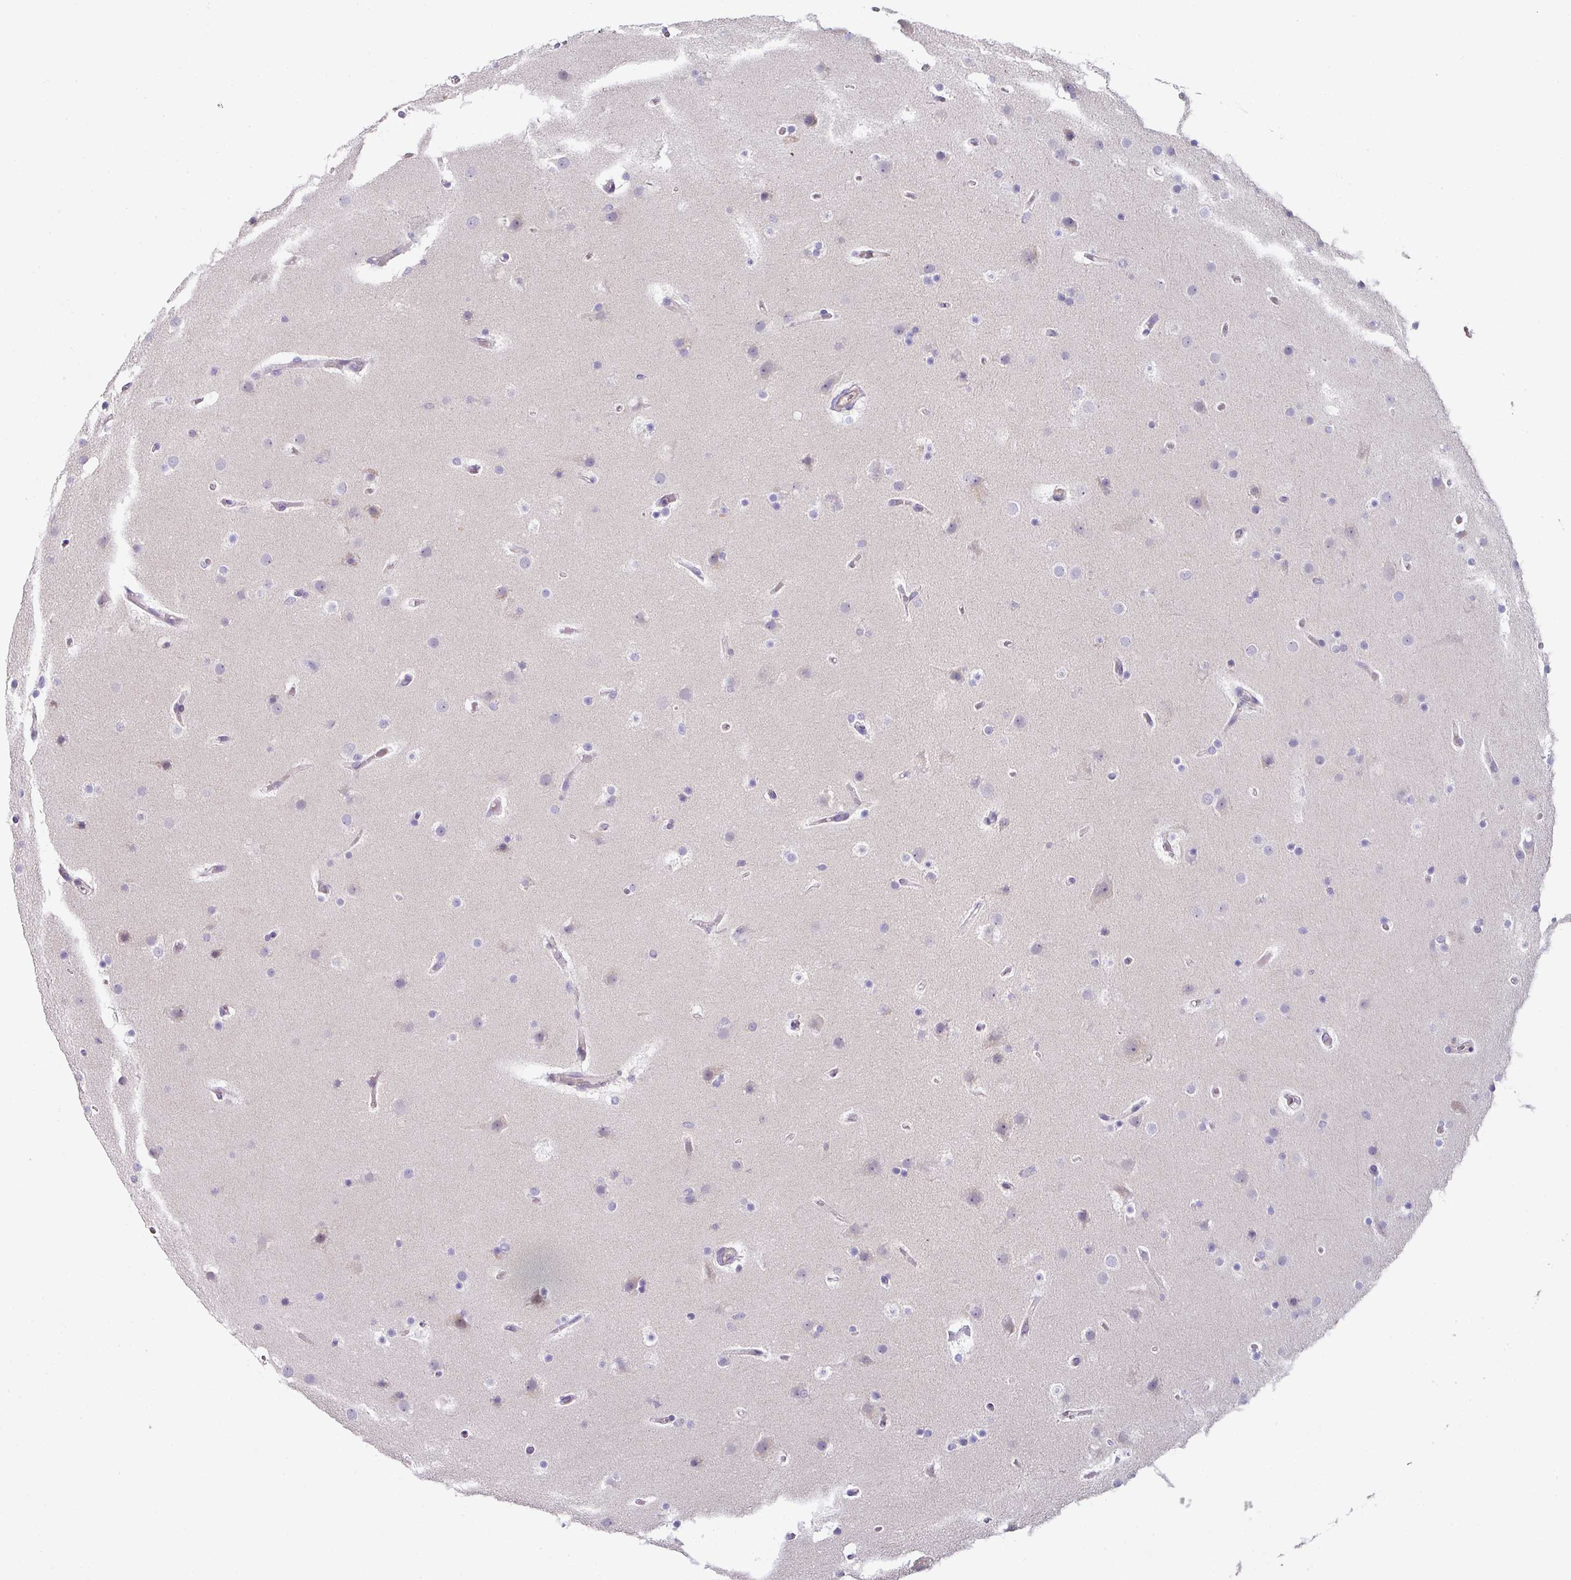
{"staining": {"intensity": "negative", "quantity": "none", "location": "none"}, "tissue": "glioma", "cell_type": "Tumor cells", "image_type": "cancer", "snomed": [{"axis": "morphology", "description": "Glioma, malignant, High grade"}, {"axis": "topography", "description": "Cerebral cortex"}], "caption": "Immunohistochemistry image of neoplastic tissue: human malignant high-grade glioma stained with DAB demonstrates no significant protein expression in tumor cells. The staining was performed using DAB to visualize the protein expression in brown, while the nuclei were stained in blue with hematoxylin (Magnification: 20x).", "gene": "TARM1", "patient": {"sex": "female", "age": 36}}